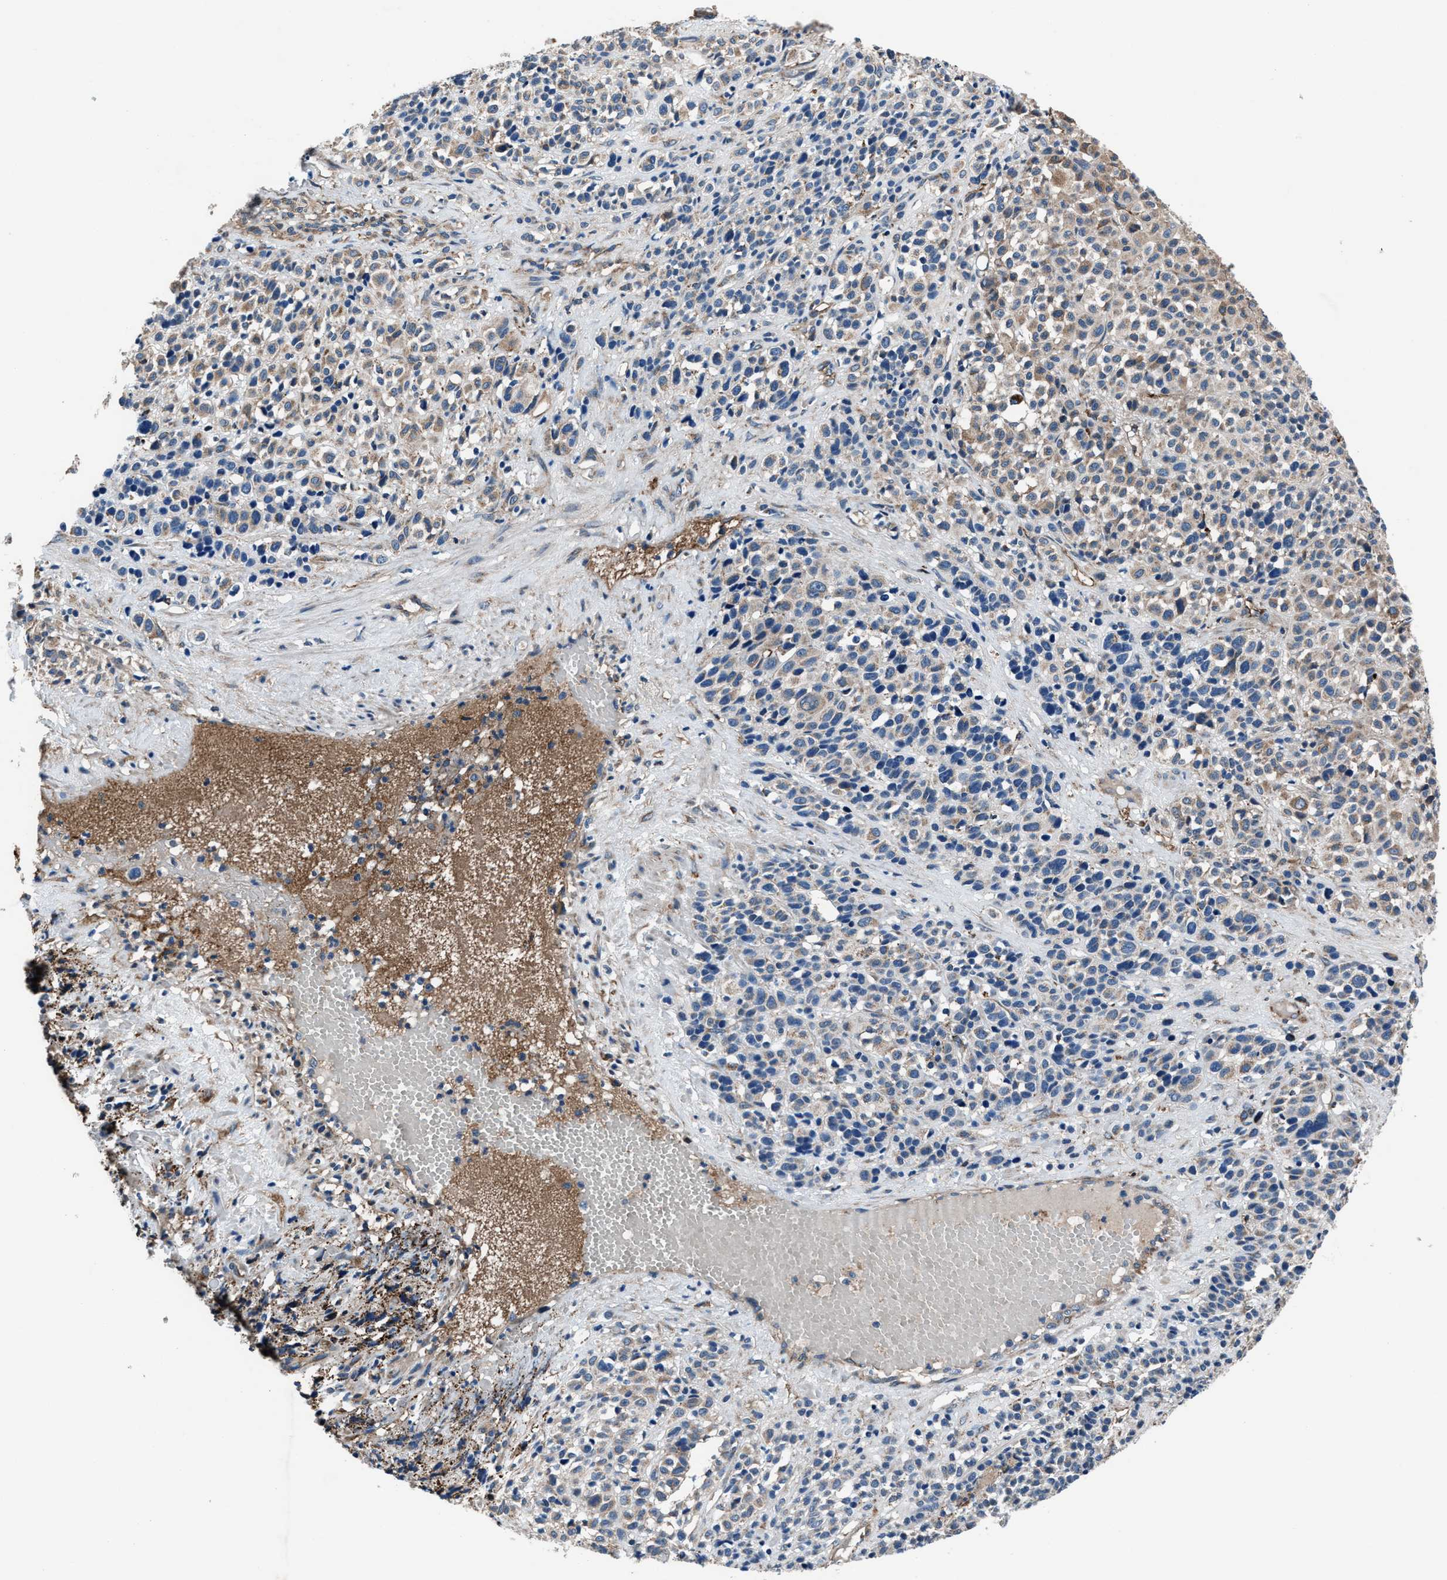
{"staining": {"intensity": "moderate", "quantity": "25%-75%", "location": "cytoplasmic/membranous"}, "tissue": "melanoma", "cell_type": "Tumor cells", "image_type": "cancer", "snomed": [{"axis": "morphology", "description": "Malignant melanoma, Metastatic site"}, {"axis": "topography", "description": "Skin"}], "caption": "Malignant melanoma (metastatic site) stained with immunohistochemistry demonstrates moderate cytoplasmic/membranous expression in approximately 25%-75% of tumor cells.", "gene": "PRTFDC1", "patient": {"sex": "female", "age": 74}}